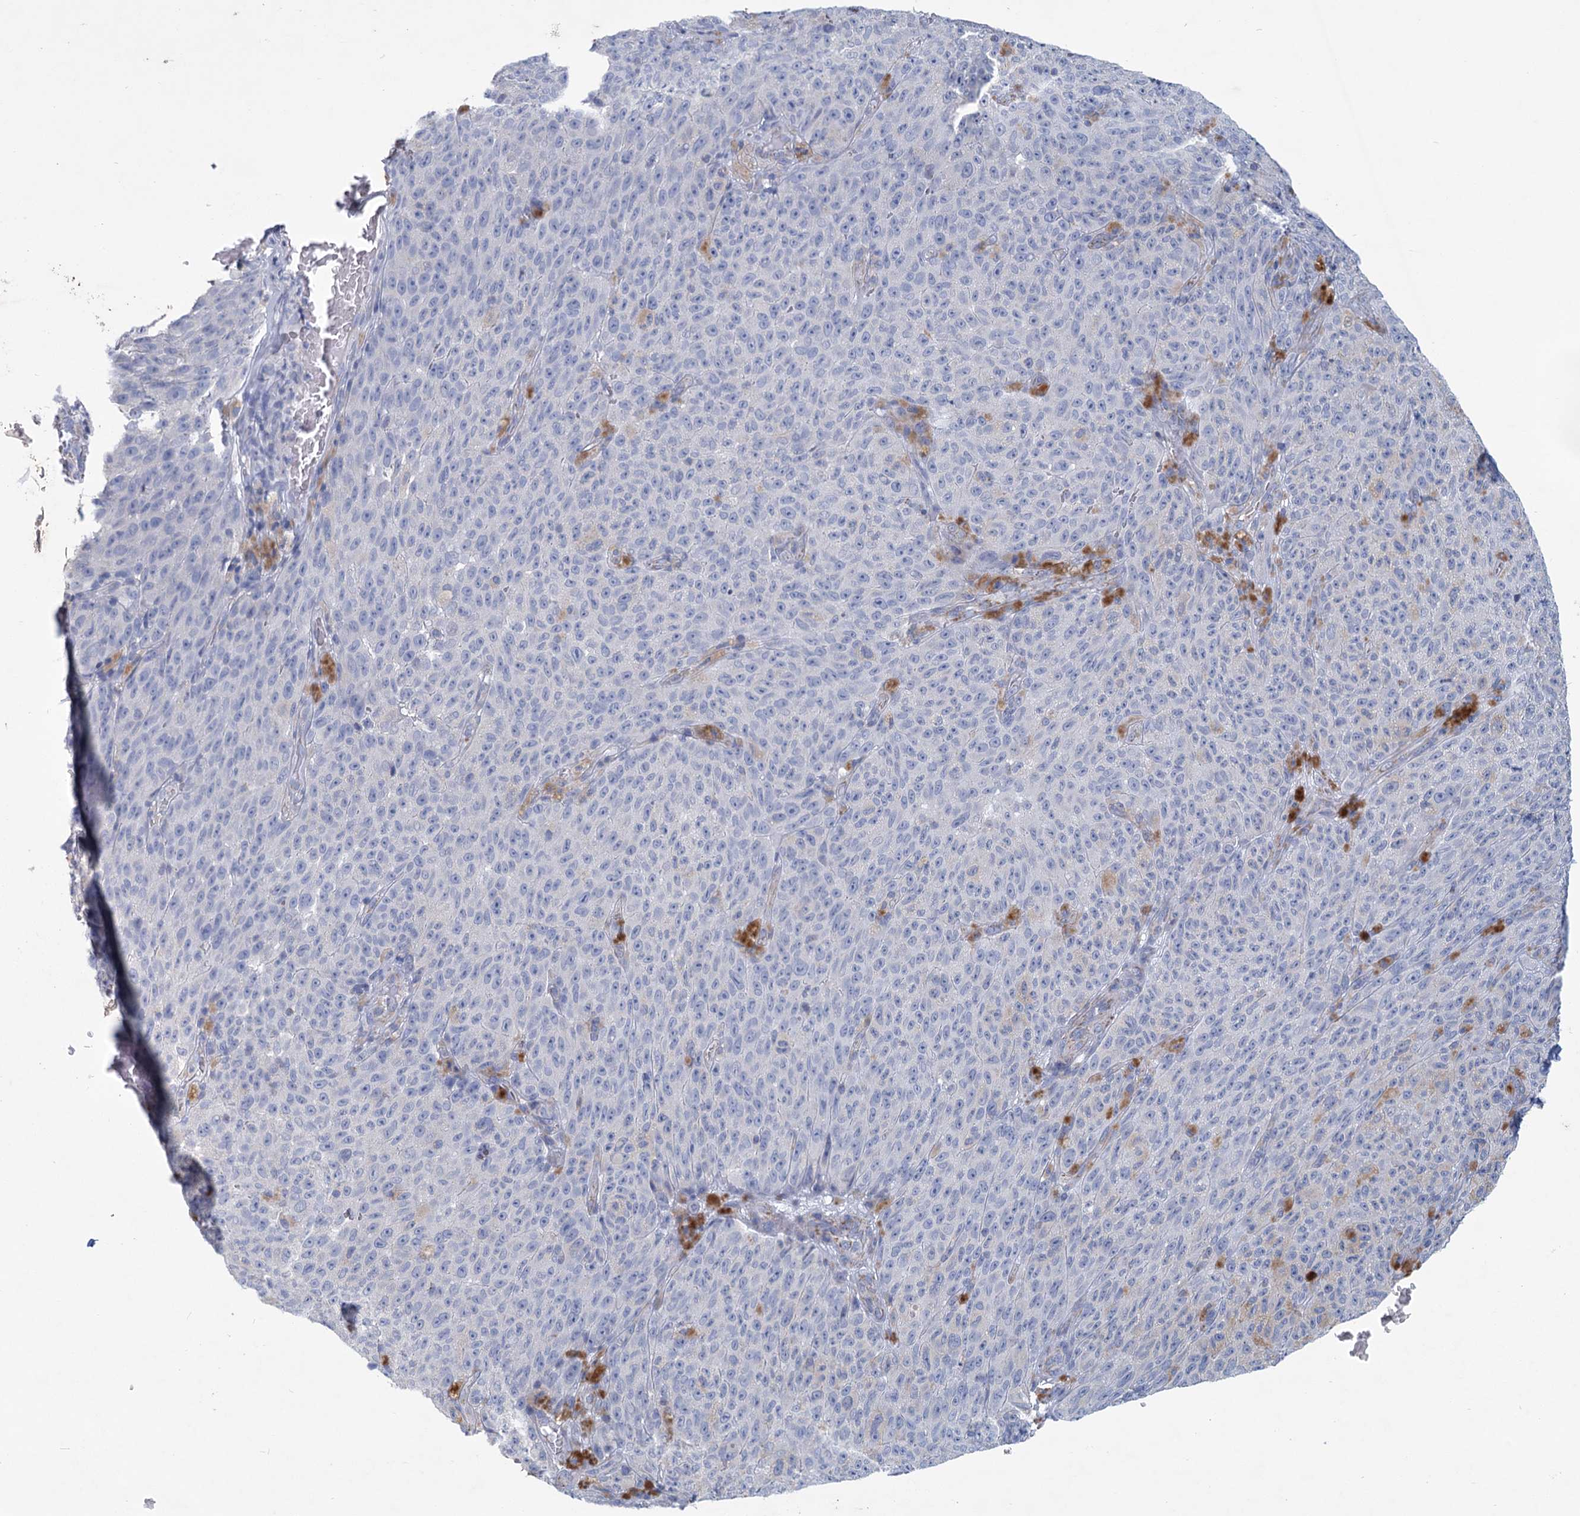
{"staining": {"intensity": "negative", "quantity": "none", "location": "none"}, "tissue": "melanoma", "cell_type": "Tumor cells", "image_type": "cancer", "snomed": [{"axis": "morphology", "description": "Malignant melanoma, NOS"}, {"axis": "topography", "description": "Skin"}], "caption": "Immunohistochemistry photomicrograph of melanoma stained for a protein (brown), which reveals no positivity in tumor cells.", "gene": "NDUFC2", "patient": {"sex": "female", "age": 82}}